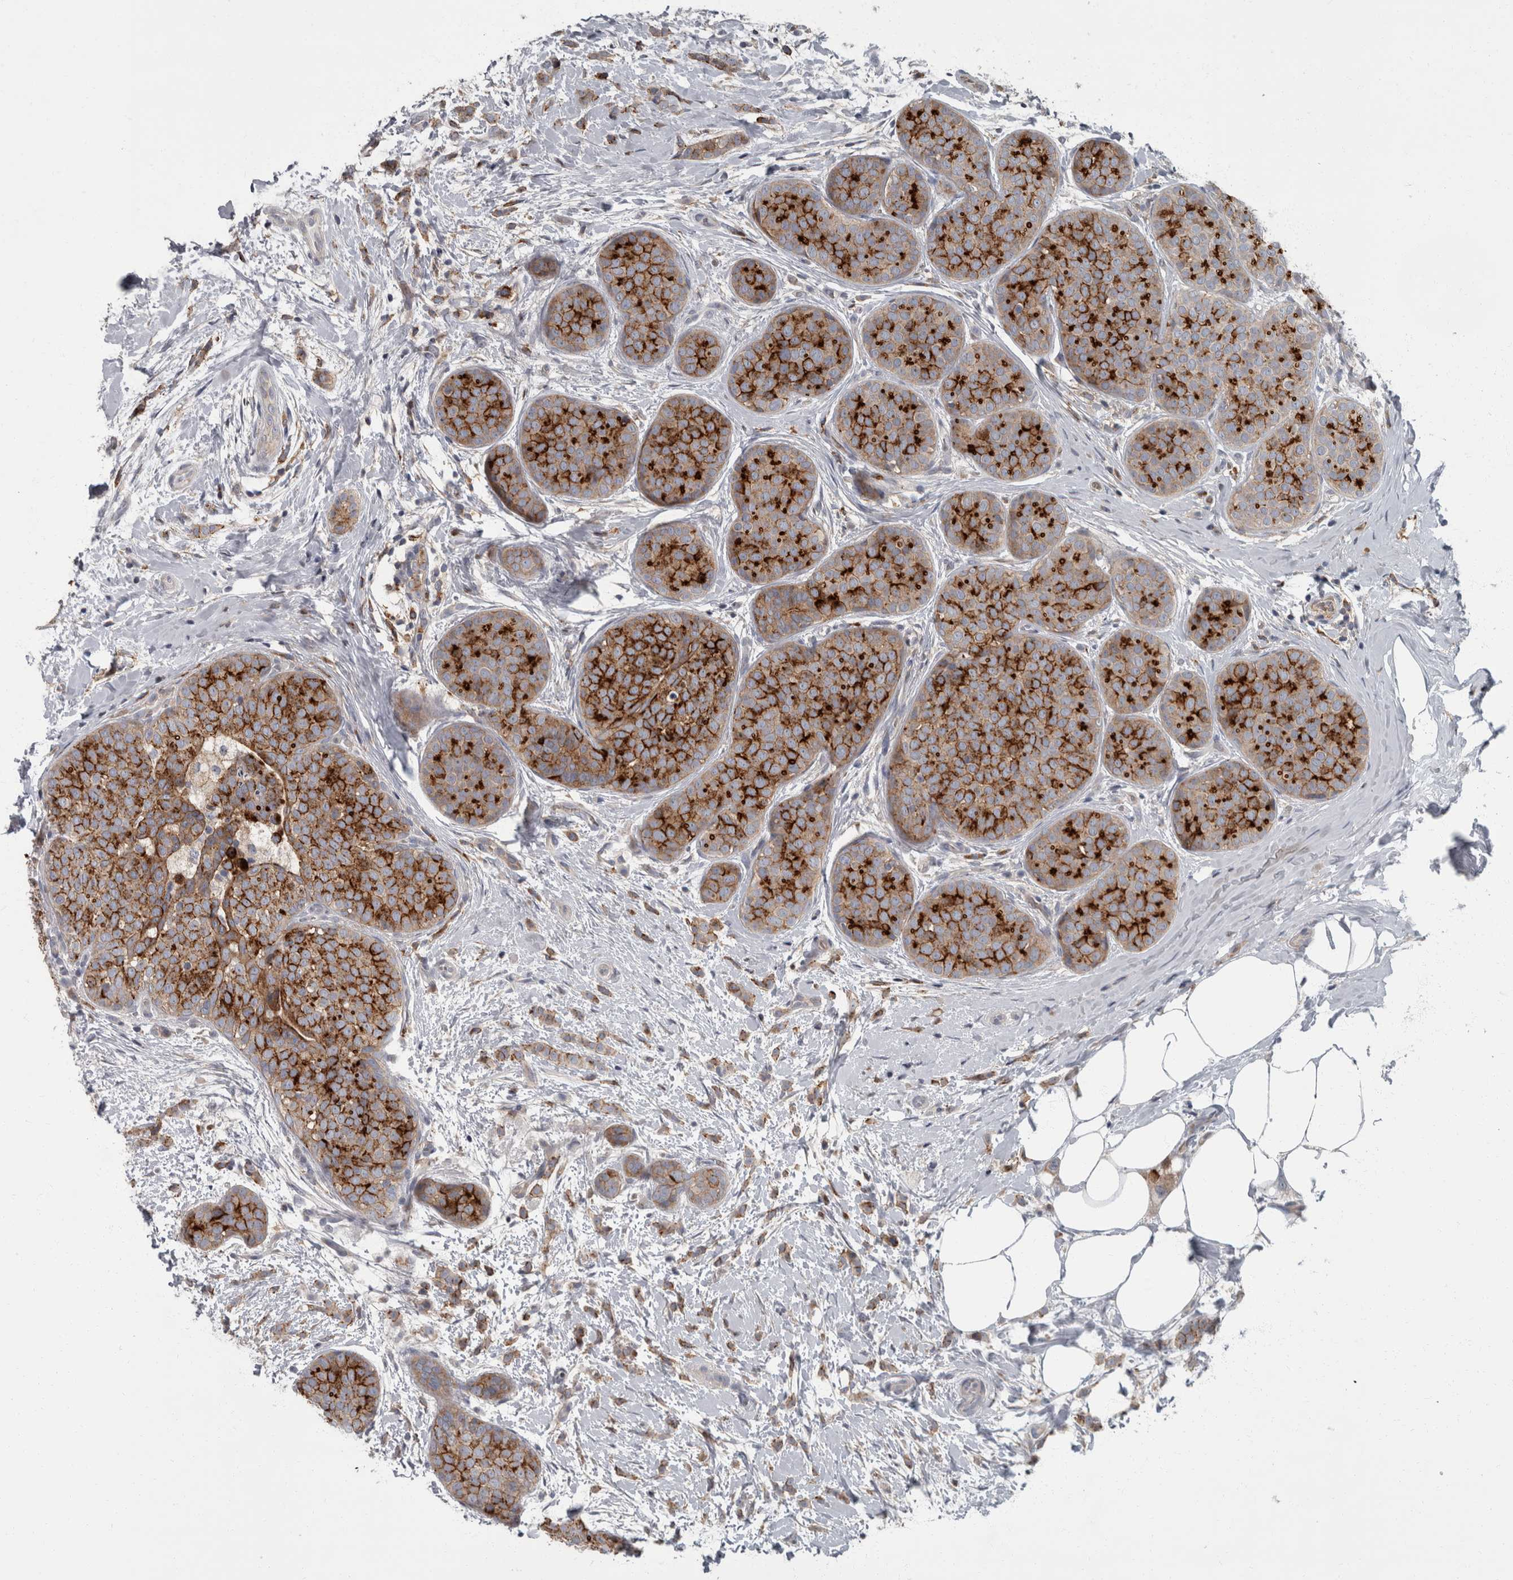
{"staining": {"intensity": "strong", "quantity": ">75%", "location": "cytoplasmic/membranous"}, "tissue": "breast cancer", "cell_type": "Tumor cells", "image_type": "cancer", "snomed": [{"axis": "morphology", "description": "Lobular carcinoma, in situ"}, {"axis": "morphology", "description": "Lobular carcinoma"}, {"axis": "topography", "description": "Breast"}], "caption": "Lobular carcinoma in situ (breast) stained with a brown dye demonstrates strong cytoplasmic/membranous positive staining in approximately >75% of tumor cells.", "gene": "CDC42BPG", "patient": {"sex": "female", "age": 41}}